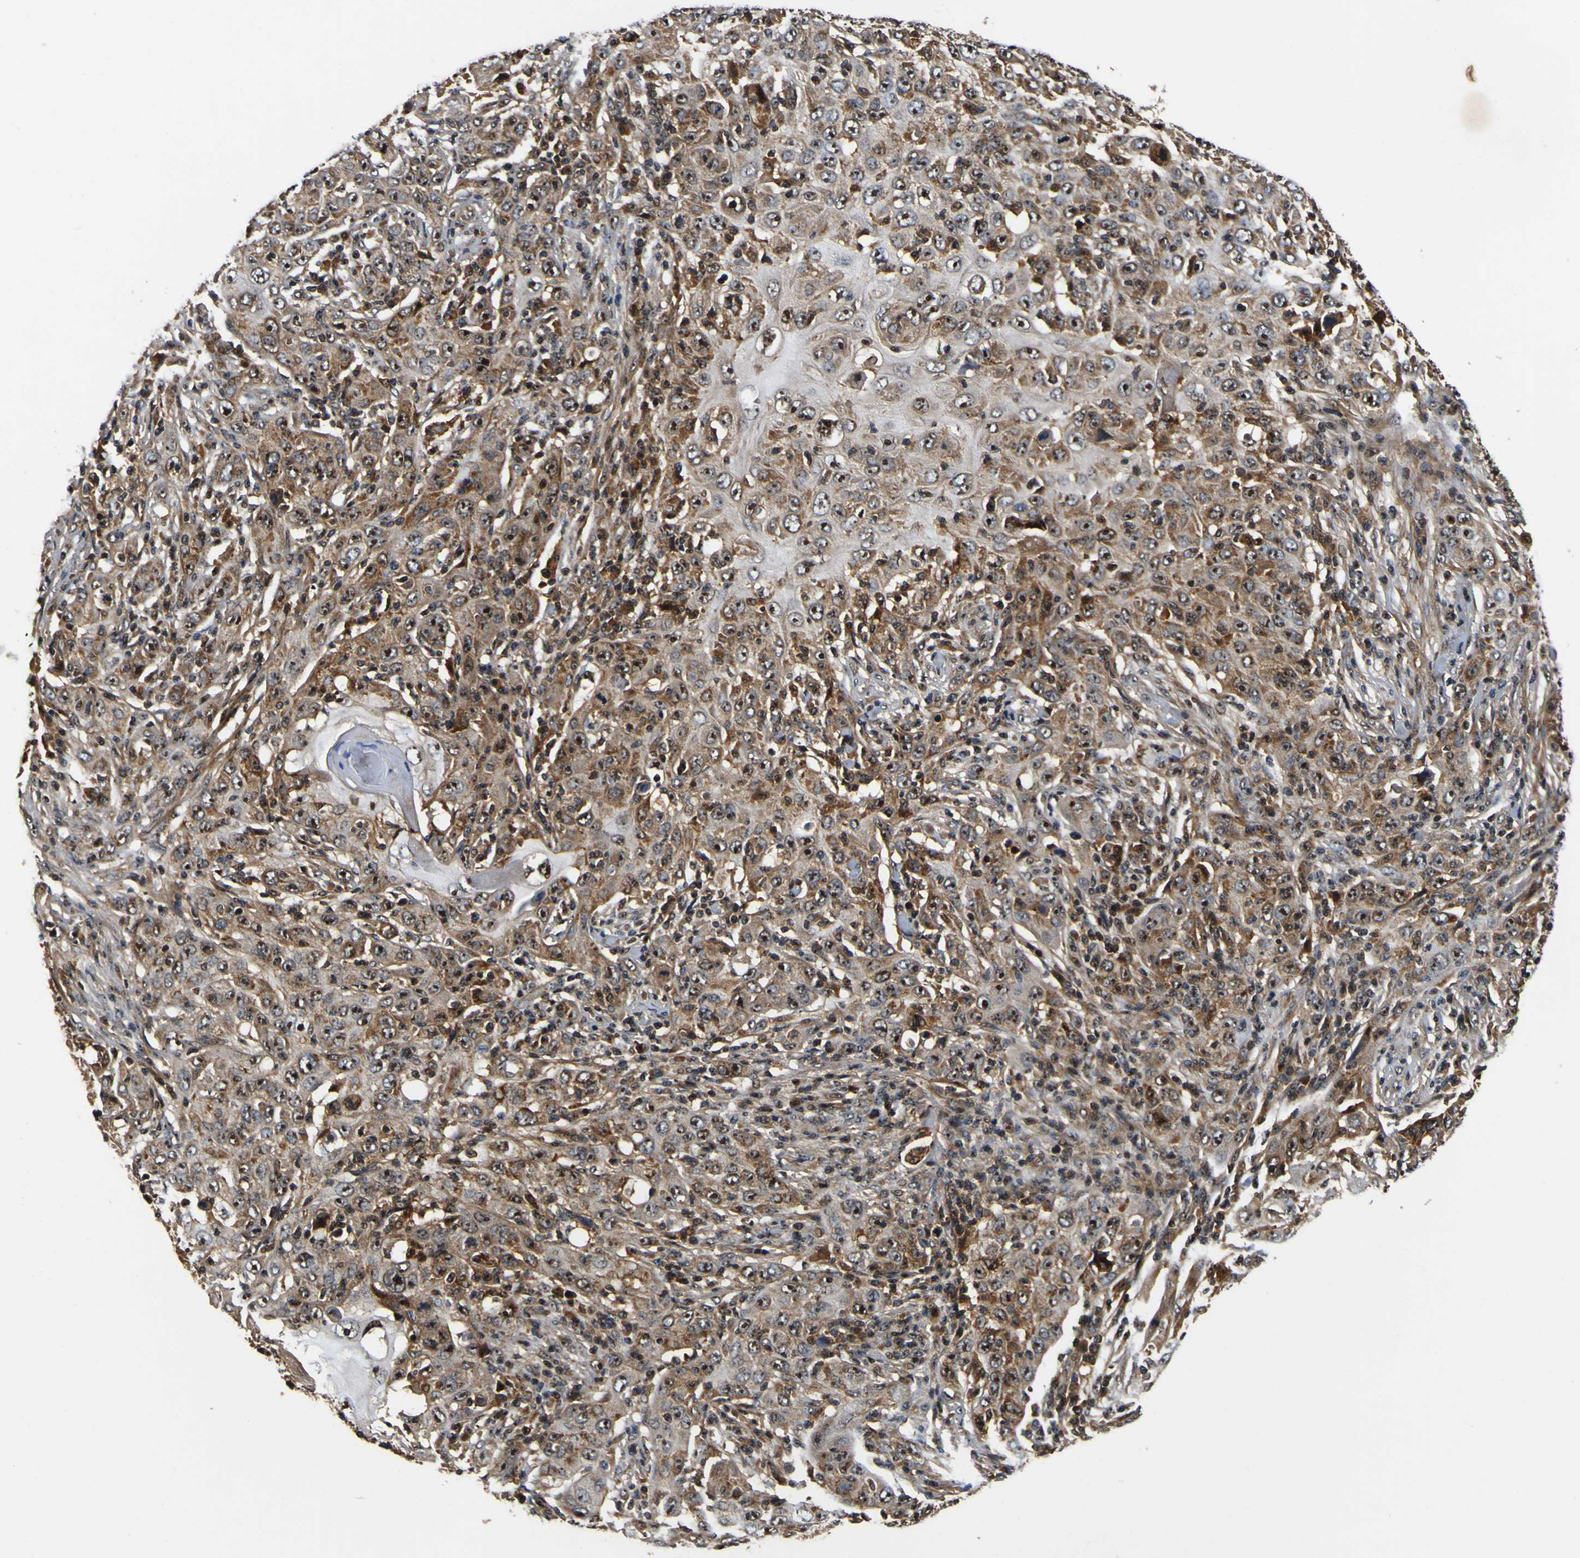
{"staining": {"intensity": "strong", "quantity": ">75%", "location": "cytoplasmic/membranous,nuclear"}, "tissue": "skin cancer", "cell_type": "Tumor cells", "image_type": "cancer", "snomed": [{"axis": "morphology", "description": "Squamous cell carcinoma, NOS"}, {"axis": "topography", "description": "Skin"}], "caption": "Tumor cells reveal strong cytoplasmic/membranous and nuclear positivity in approximately >75% of cells in skin cancer (squamous cell carcinoma). (Brightfield microscopy of DAB IHC at high magnification).", "gene": "LRP4", "patient": {"sex": "female", "age": 88}}